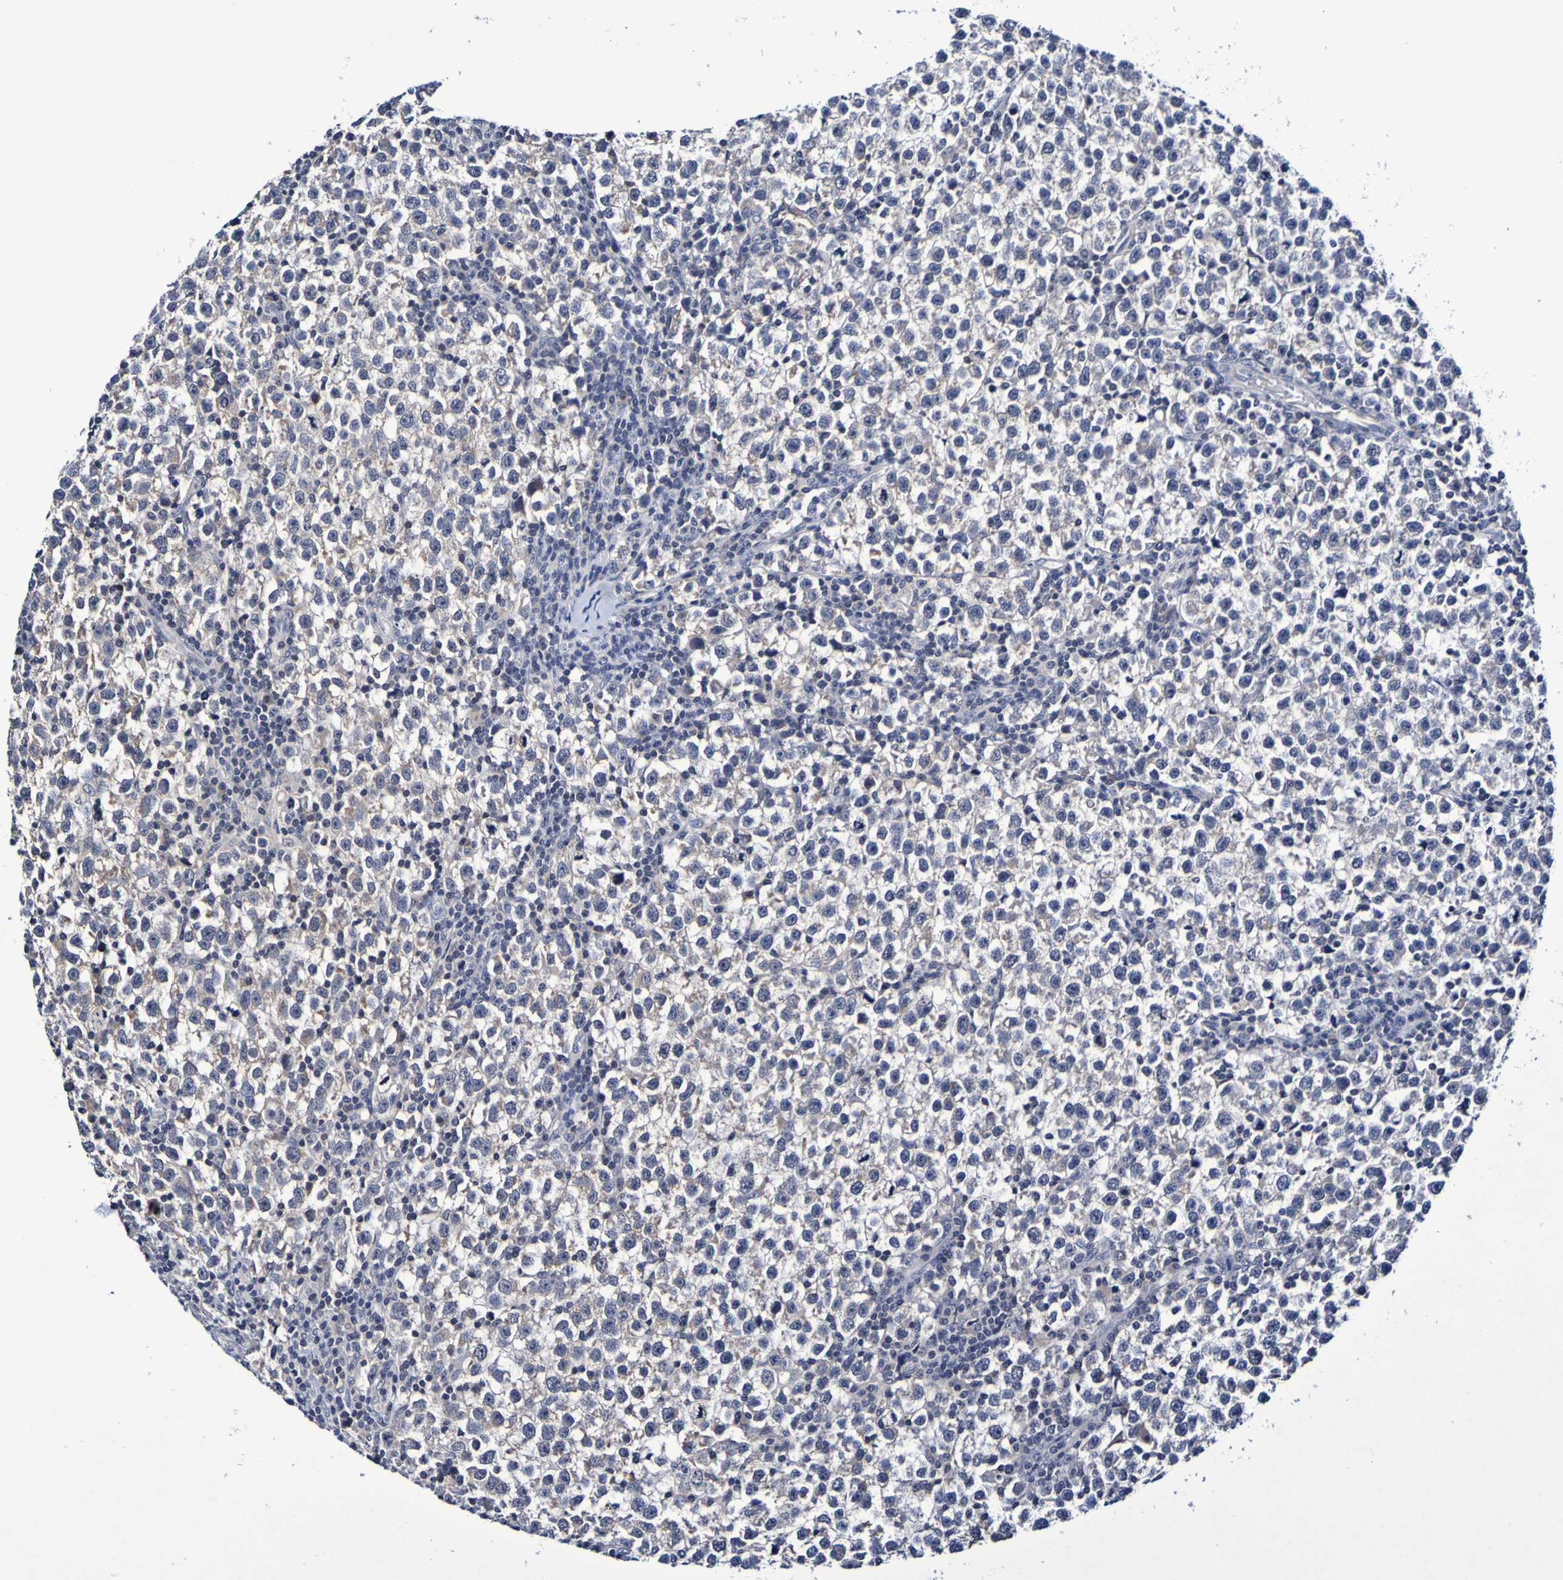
{"staining": {"intensity": "negative", "quantity": "none", "location": "none"}, "tissue": "testis cancer", "cell_type": "Tumor cells", "image_type": "cancer", "snomed": [{"axis": "morphology", "description": "Seminoma, NOS"}, {"axis": "topography", "description": "Testis"}], "caption": "Immunohistochemistry (IHC) photomicrograph of testis cancer (seminoma) stained for a protein (brown), which exhibits no staining in tumor cells.", "gene": "PTP4A2", "patient": {"sex": "male", "age": 43}}